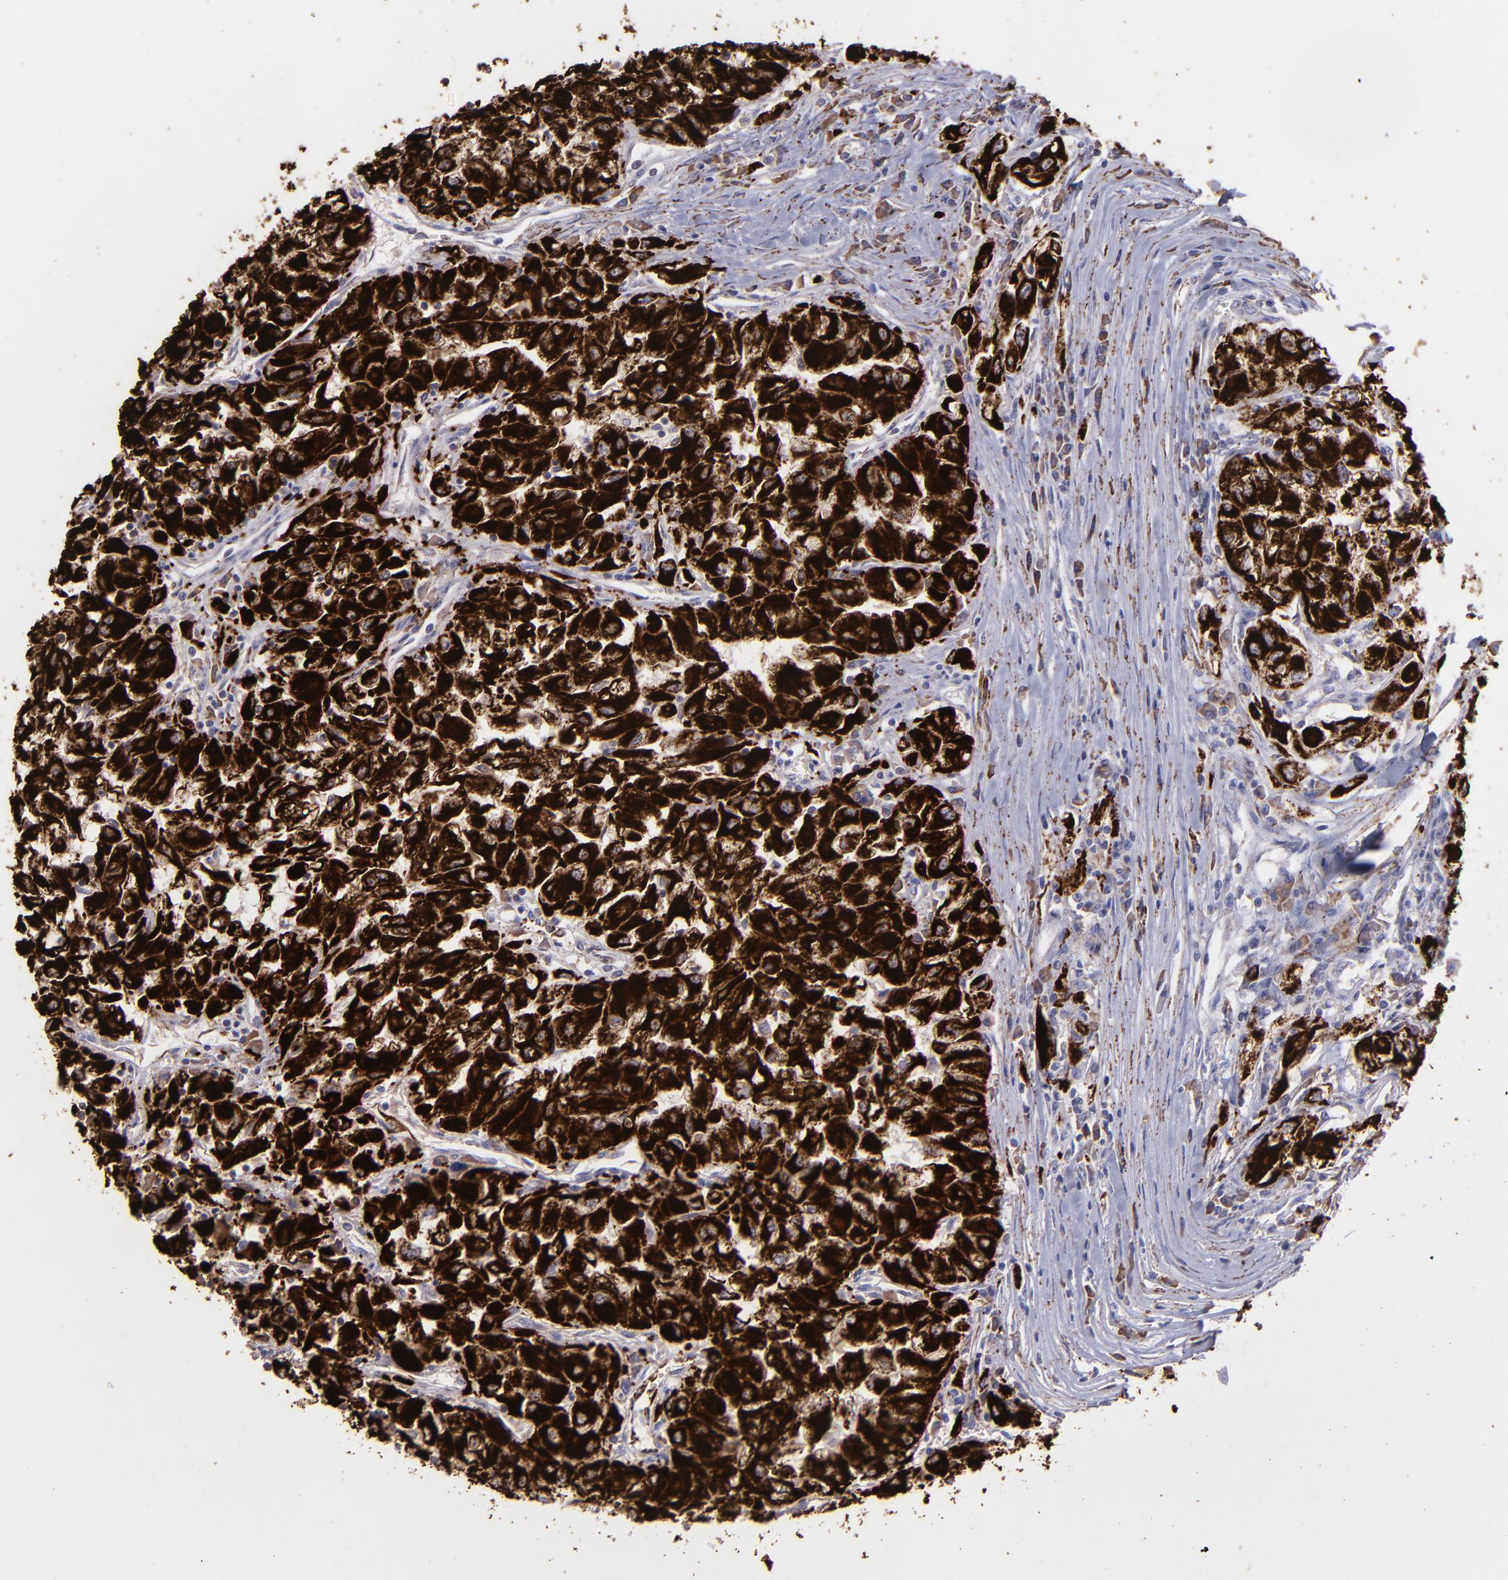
{"staining": {"intensity": "strong", "quantity": ">75%", "location": "cytoplasmic/membranous"}, "tissue": "renal cancer", "cell_type": "Tumor cells", "image_type": "cancer", "snomed": [{"axis": "morphology", "description": "Adenocarcinoma, NOS"}, {"axis": "topography", "description": "Kidney"}], "caption": "Immunohistochemistry (DAB (3,3'-diaminobenzidine)) staining of renal adenocarcinoma displays strong cytoplasmic/membranous protein positivity in approximately >75% of tumor cells.", "gene": "MAOB", "patient": {"sex": "male", "age": 59}}